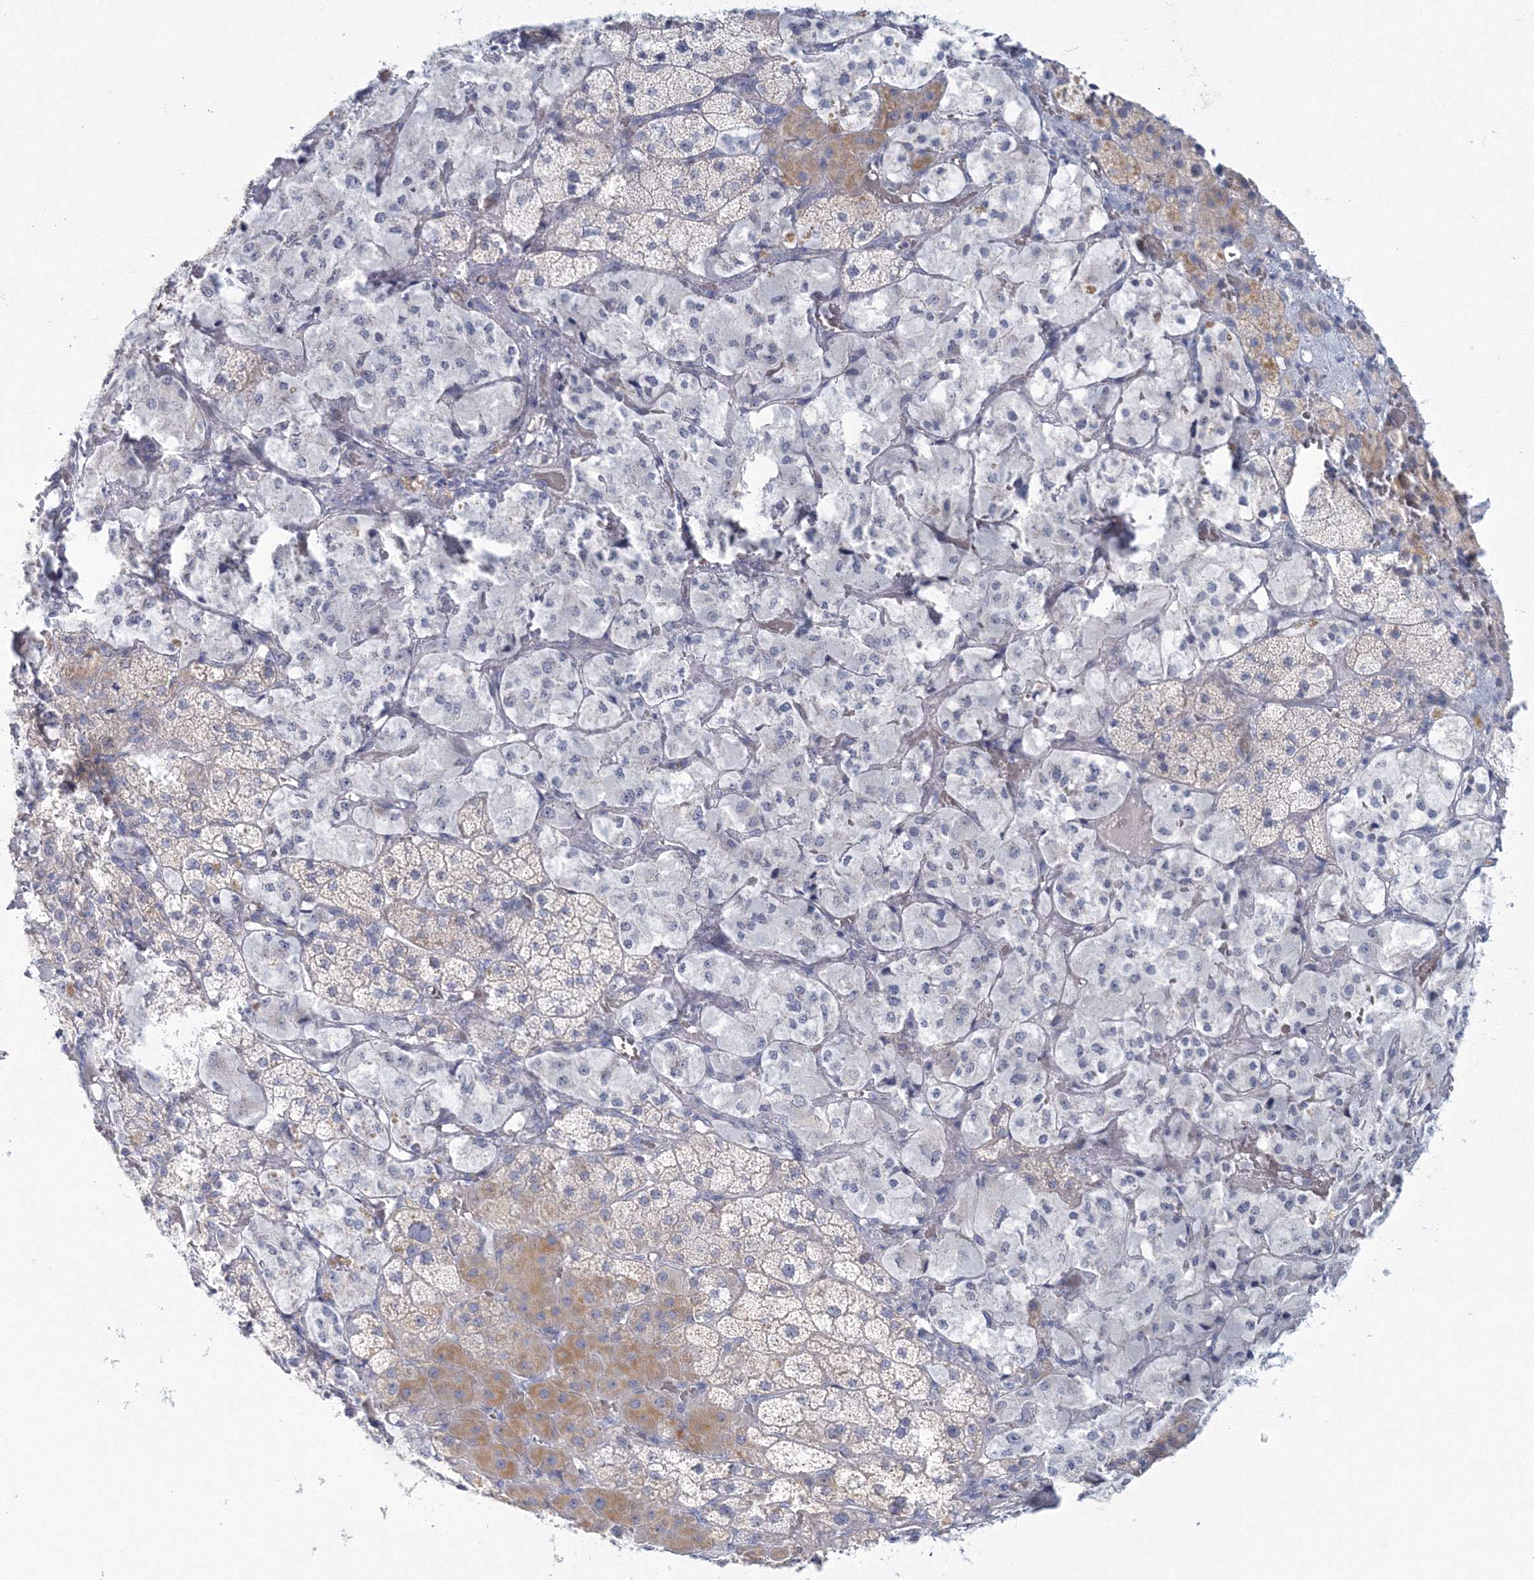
{"staining": {"intensity": "moderate", "quantity": "<25%", "location": "cytoplasmic/membranous"}, "tissue": "adrenal gland", "cell_type": "Glandular cells", "image_type": "normal", "snomed": [{"axis": "morphology", "description": "Normal tissue, NOS"}, {"axis": "topography", "description": "Adrenal gland"}], "caption": "This is a micrograph of immunohistochemistry (IHC) staining of unremarkable adrenal gland, which shows moderate staining in the cytoplasmic/membranous of glandular cells.", "gene": "VSIG1", "patient": {"sex": "male", "age": 57}}